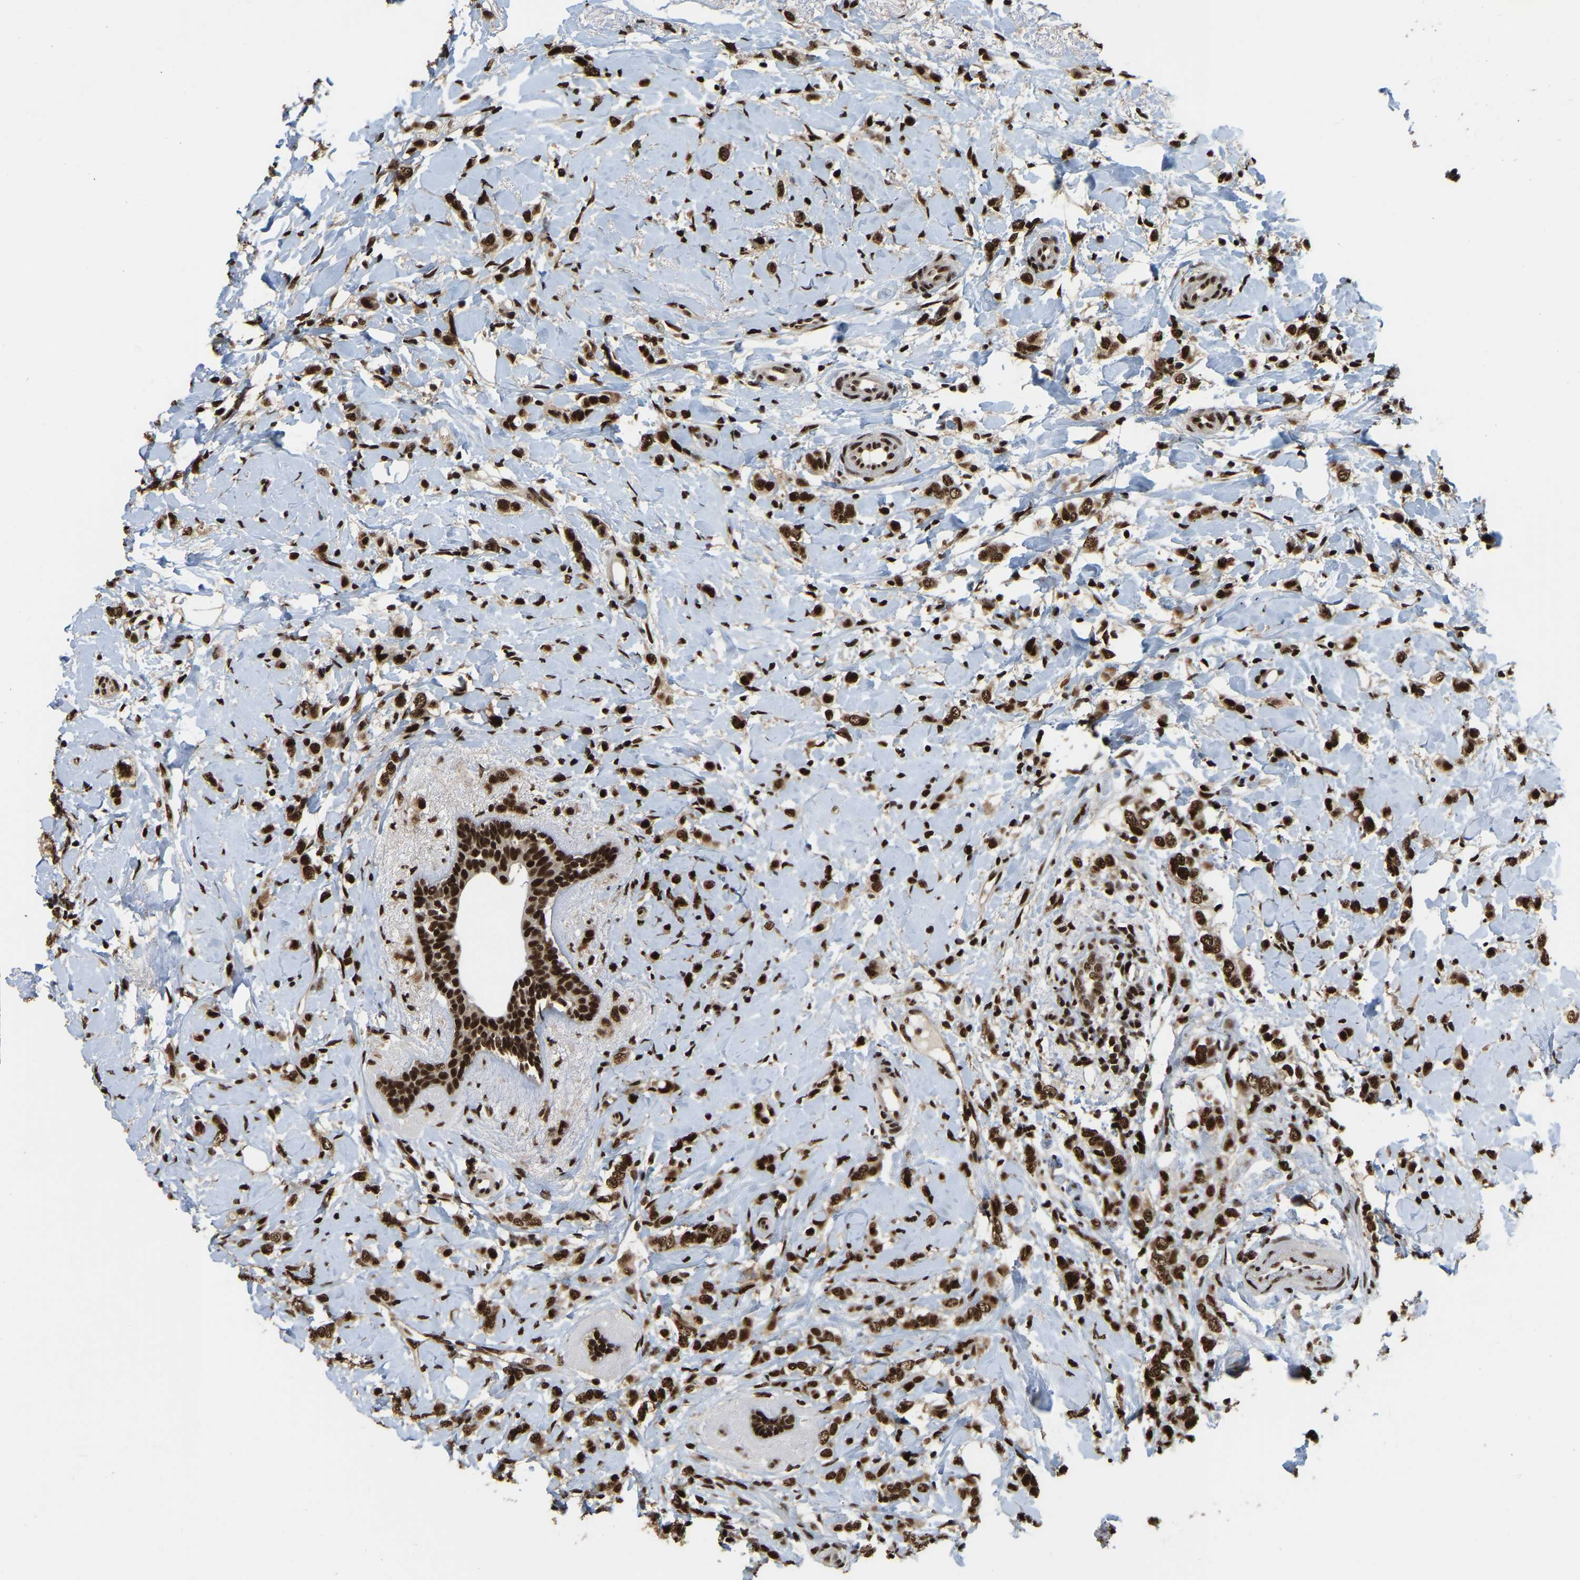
{"staining": {"intensity": "strong", "quantity": ">75%", "location": "nuclear"}, "tissue": "breast cancer", "cell_type": "Tumor cells", "image_type": "cancer", "snomed": [{"axis": "morphology", "description": "Normal tissue, NOS"}, {"axis": "morphology", "description": "Lobular carcinoma"}, {"axis": "topography", "description": "Breast"}], "caption": "The micrograph demonstrates a brown stain indicating the presence of a protein in the nuclear of tumor cells in lobular carcinoma (breast).", "gene": "TBL1XR1", "patient": {"sex": "female", "age": 47}}